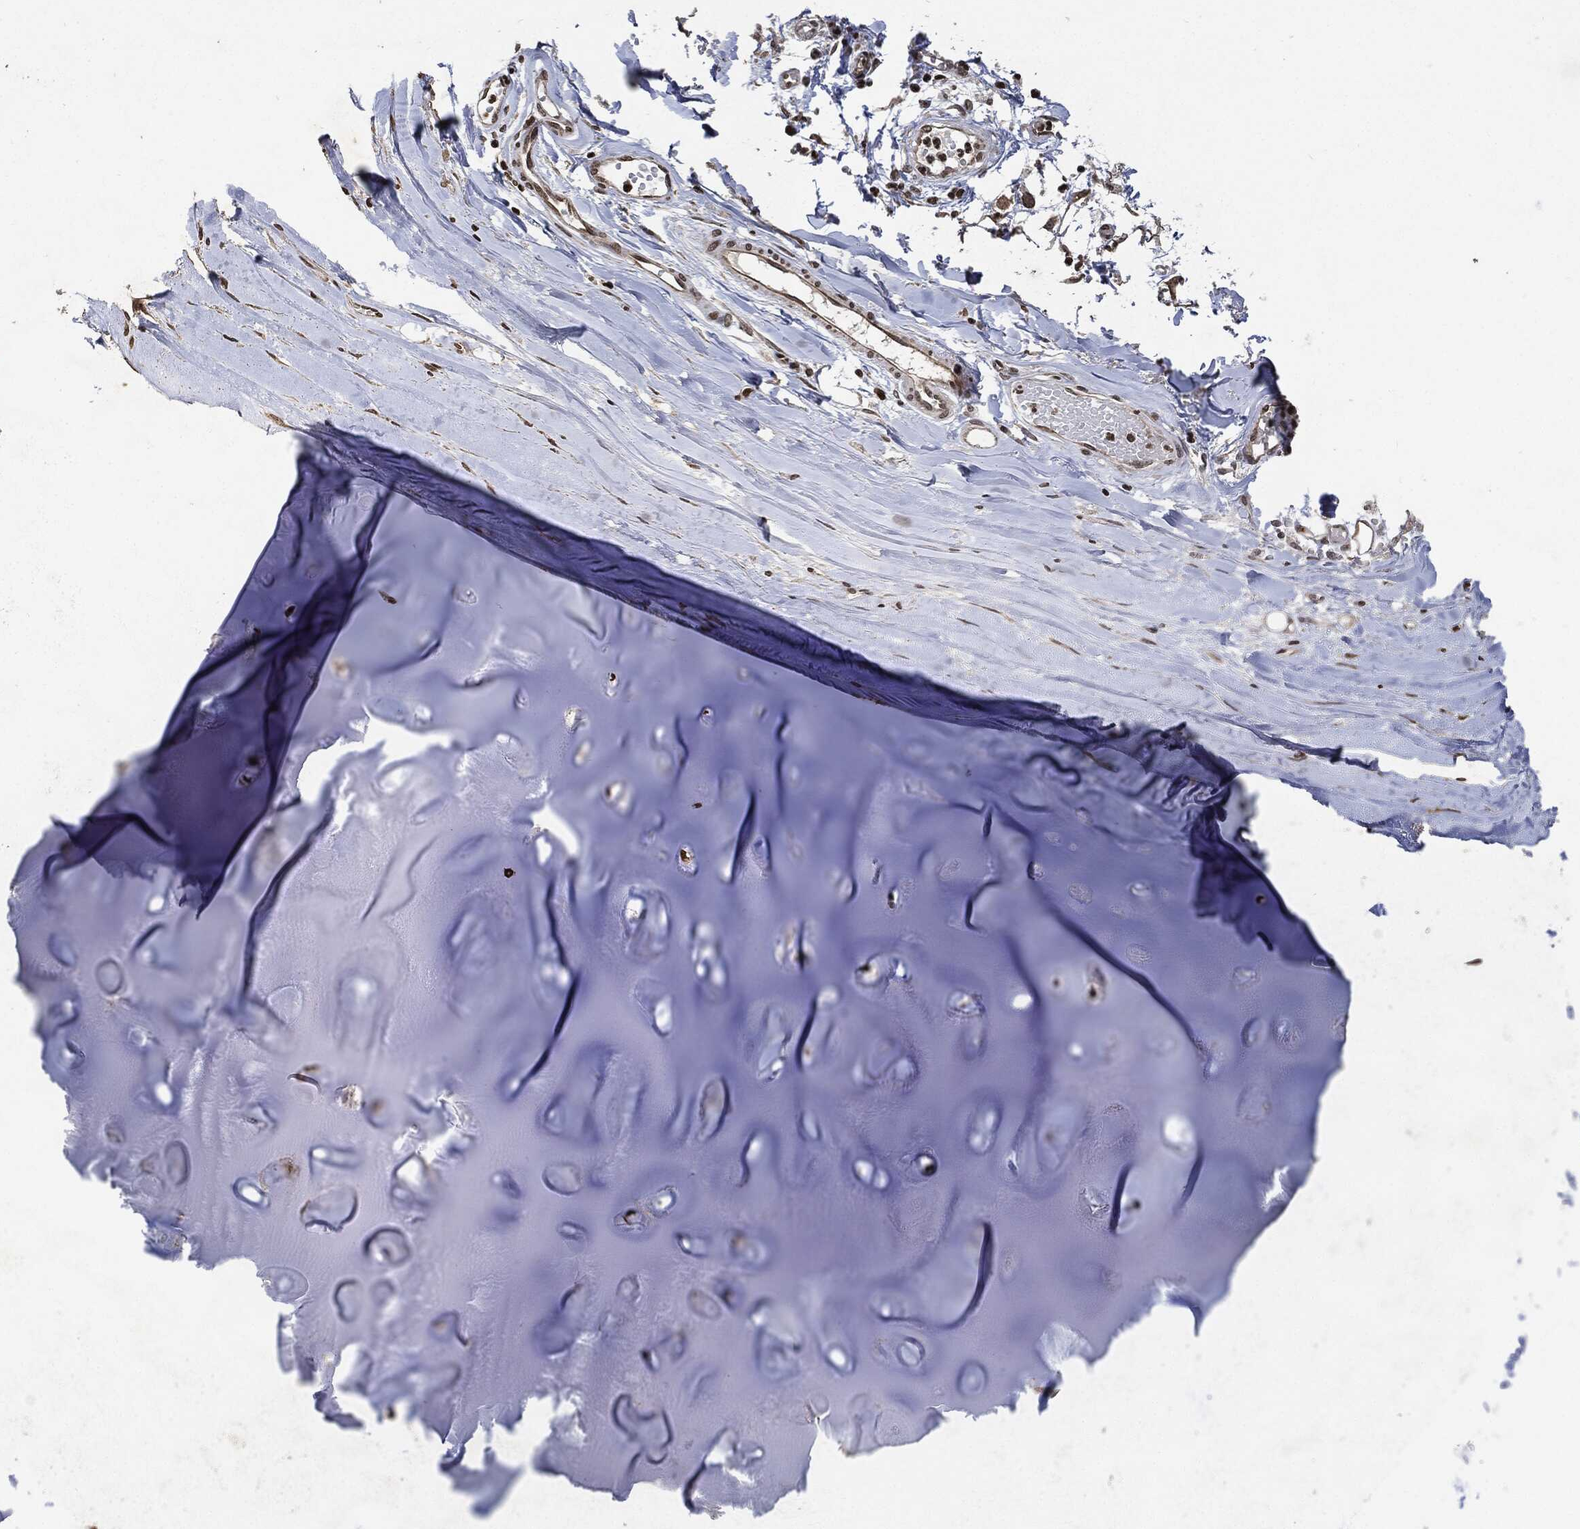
{"staining": {"intensity": "strong", "quantity": ">75%", "location": "nuclear"}, "tissue": "adipose tissue", "cell_type": "Adipocytes", "image_type": "normal", "snomed": [{"axis": "morphology", "description": "Normal tissue, NOS"}, {"axis": "topography", "description": "Cartilage tissue"}], "caption": "IHC (DAB) staining of unremarkable human adipose tissue displays strong nuclear protein positivity in about >75% of adipocytes. The staining was performed using DAB (3,3'-diaminobenzidine), with brown indicating positive protein expression. Nuclei are stained blue with hematoxylin.", "gene": "JUN", "patient": {"sex": "male", "age": 81}}